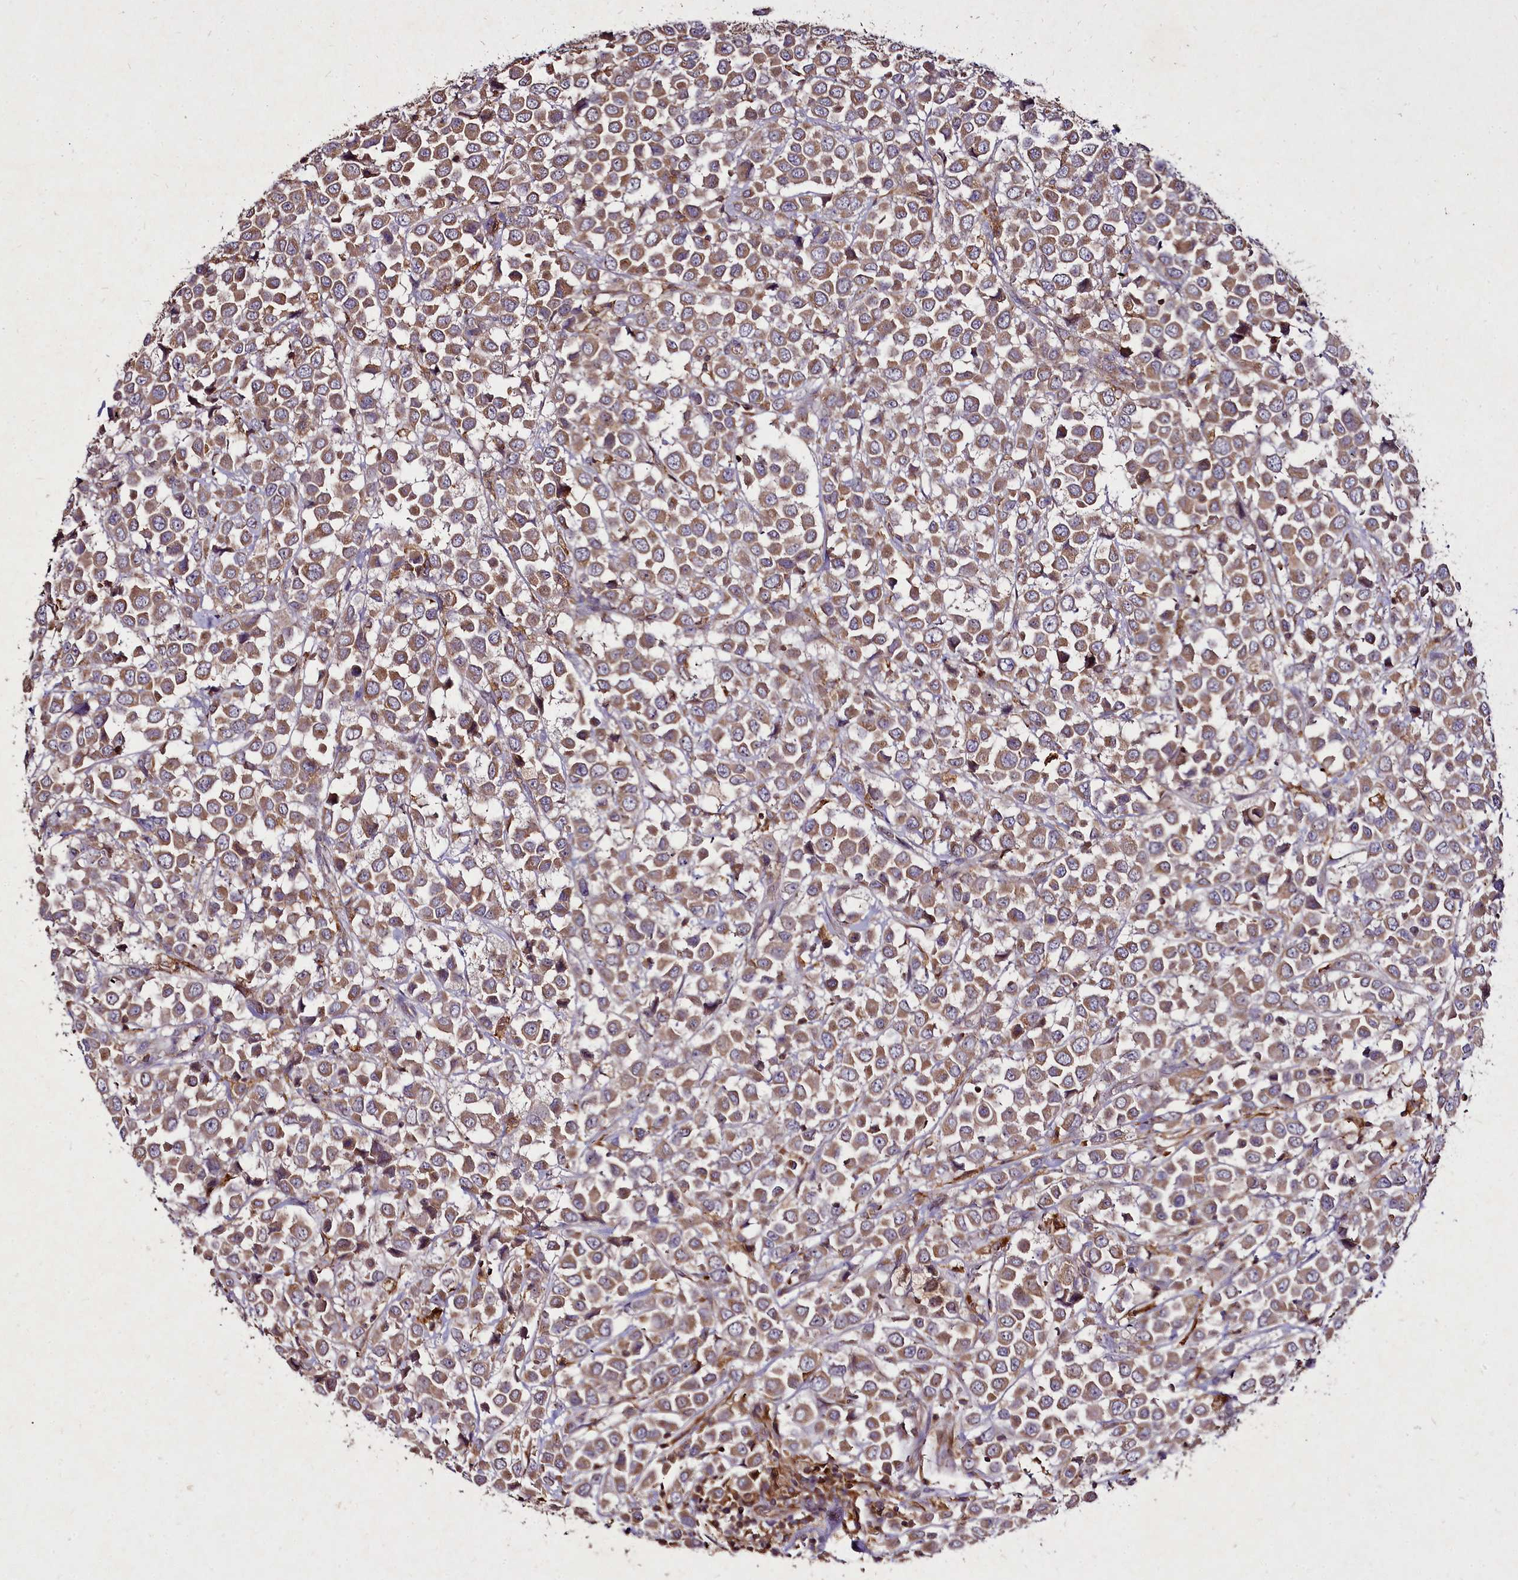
{"staining": {"intensity": "moderate", "quantity": ">75%", "location": "cytoplasmic/membranous"}, "tissue": "breast cancer", "cell_type": "Tumor cells", "image_type": "cancer", "snomed": [{"axis": "morphology", "description": "Duct carcinoma"}, {"axis": "topography", "description": "Breast"}], "caption": "Immunohistochemistry (IHC) of breast cancer displays medium levels of moderate cytoplasmic/membranous staining in about >75% of tumor cells.", "gene": "NCKAP1L", "patient": {"sex": "female", "age": 61}}